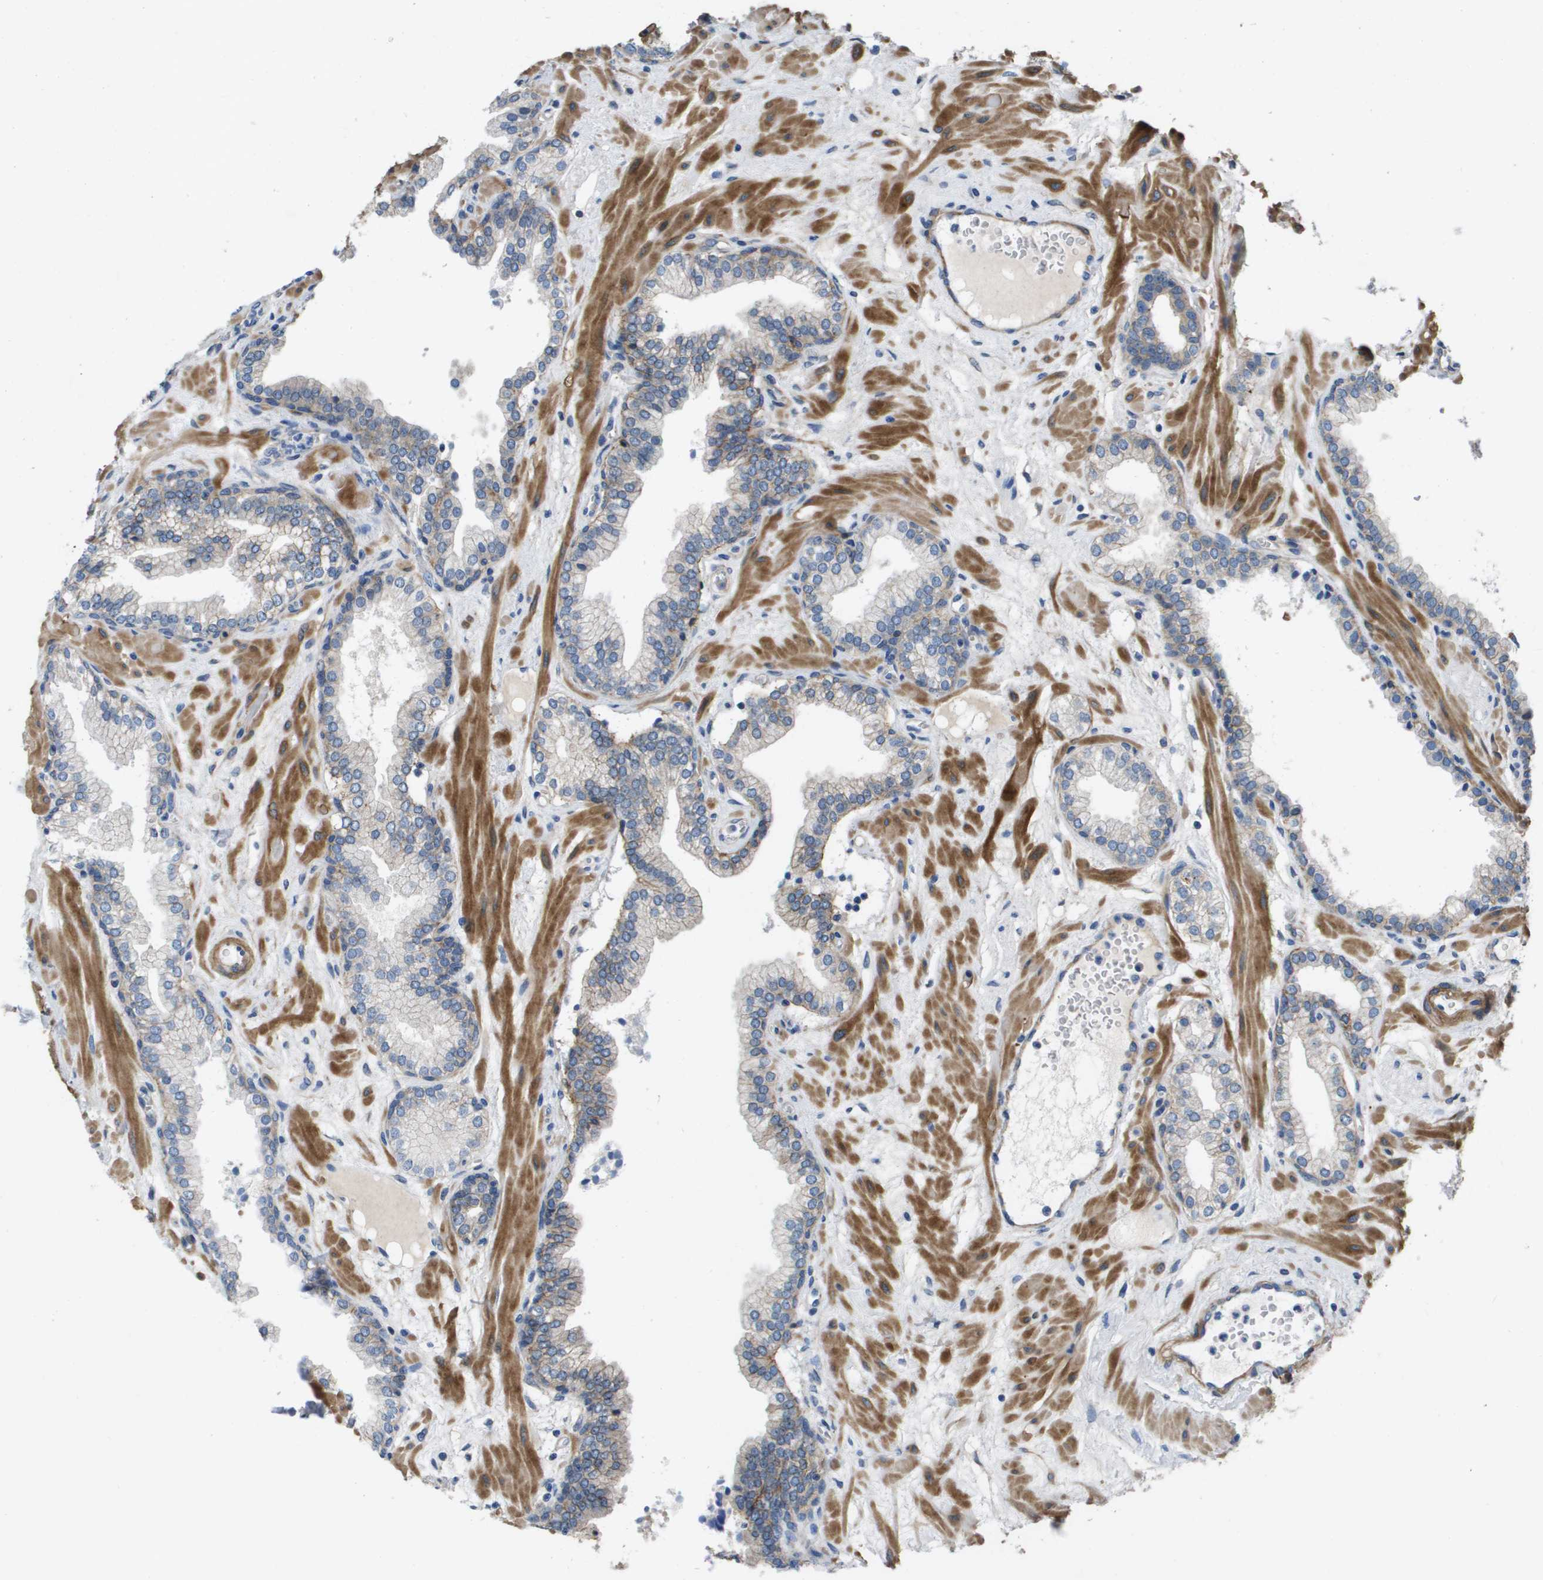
{"staining": {"intensity": "weak", "quantity": "<25%", "location": "cytoplasmic/membranous"}, "tissue": "prostate", "cell_type": "Glandular cells", "image_type": "normal", "snomed": [{"axis": "morphology", "description": "Normal tissue, NOS"}, {"axis": "morphology", "description": "Urothelial carcinoma, Low grade"}, {"axis": "topography", "description": "Urinary bladder"}, {"axis": "topography", "description": "Prostate"}], "caption": "This is an immunohistochemistry (IHC) photomicrograph of unremarkable human prostate. There is no expression in glandular cells.", "gene": "LPP", "patient": {"sex": "male", "age": 60}}